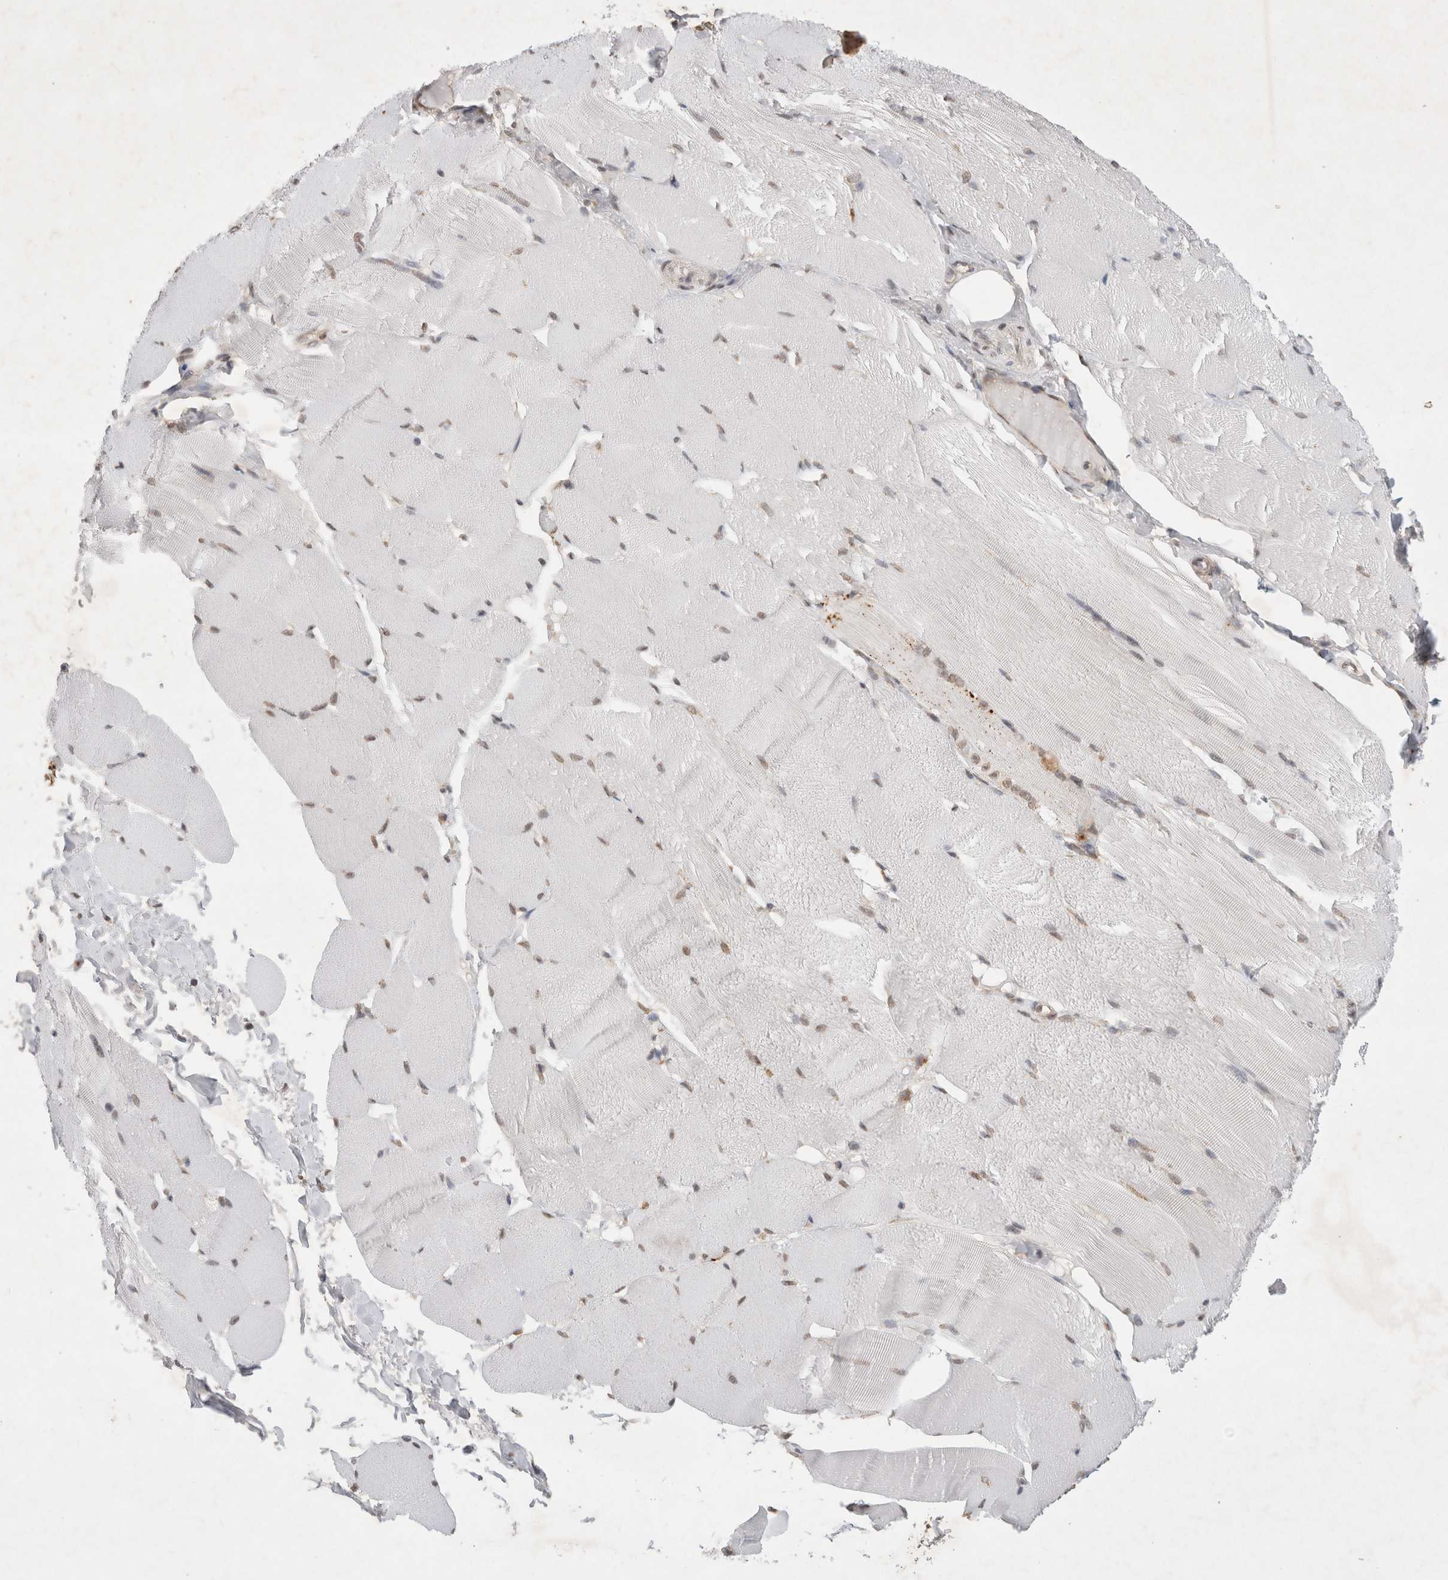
{"staining": {"intensity": "negative", "quantity": "none", "location": "none"}, "tissue": "skeletal muscle", "cell_type": "Myocytes", "image_type": "normal", "snomed": [{"axis": "morphology", "description": "Normal tissue, NOS"}, {"axis": "topography", "description": "Skin"}, {"axis": "topography", "description": "Skeletal muscle"}], "caption": "Immunohistochemistry photomicrograph of unremarkable skeletal muscle stained for a protein (brown), which demonstrates no positivity in myocytes.", "gene": "WIPF2", "patient": {"sex": "male", "age": 83}}